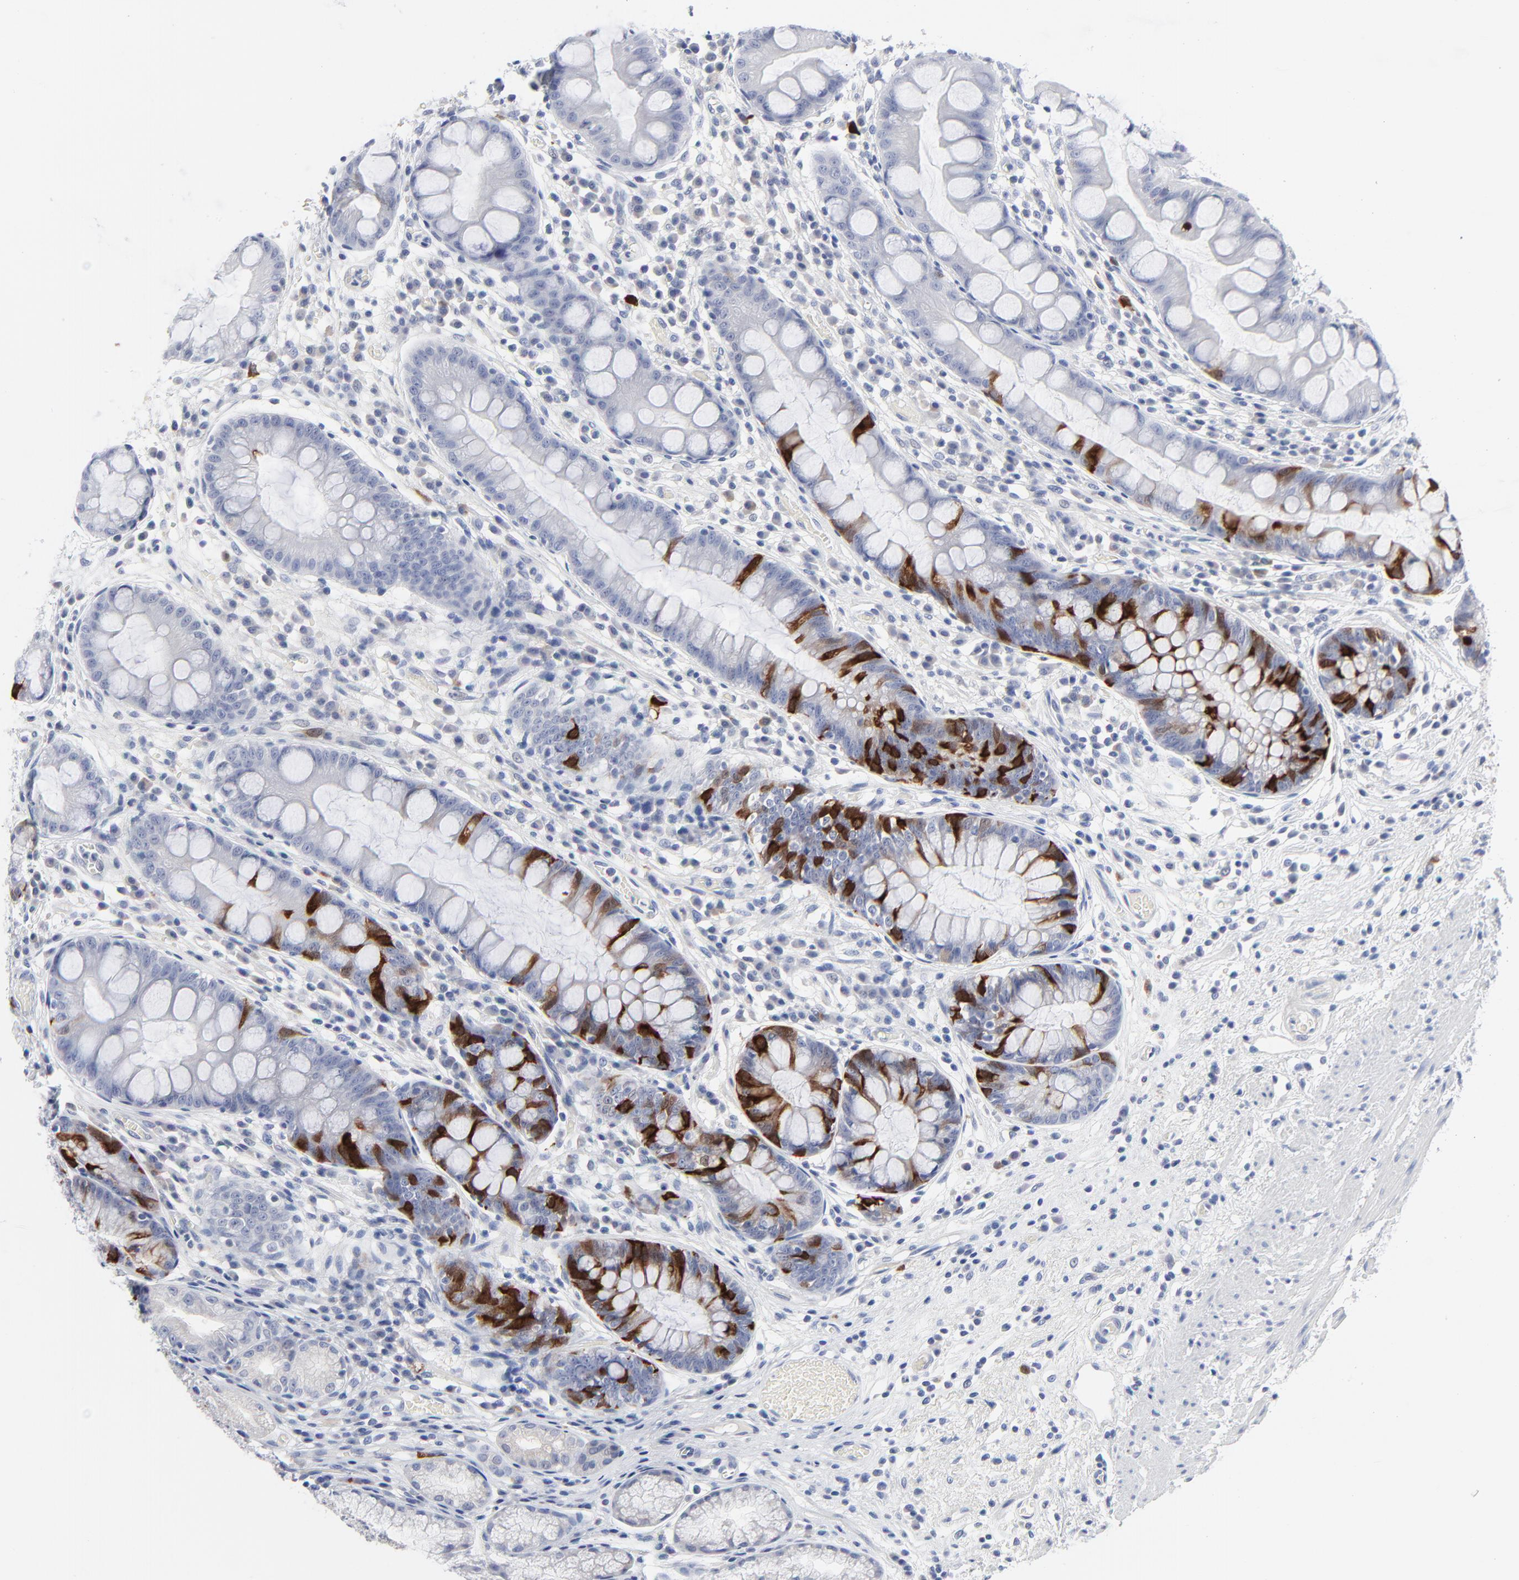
{"staining": {"intensity": "strong", "quantity": "<25%", "location": "cytoplasmic/membranous,nuclear"}, "tissue": "stomach", "cell_type": "Glandular cells", "image_type": "normal", "snomed": [{"axis": "morphology", "description": "Normal tissue, NOS"}, {"axis": "morphology", "description": "Inflammation, NOS"}, {"axis": "topography", "description": "Stomach, lower"}], "caption": "Immunohistochemical staining of unremarkable human stomach reveals strong cytoplasmic/membranous,nuclear protein positivity in approximately <25% of glandular cells. The staining is performed using DAB (3,3'-diaminobenzidine) brown chromogen to label protein expression. The nuclei are counter-stained blue using hematoxylin.", "gene": "CDK1", "patient": {"sex": "male", "age": 59}}